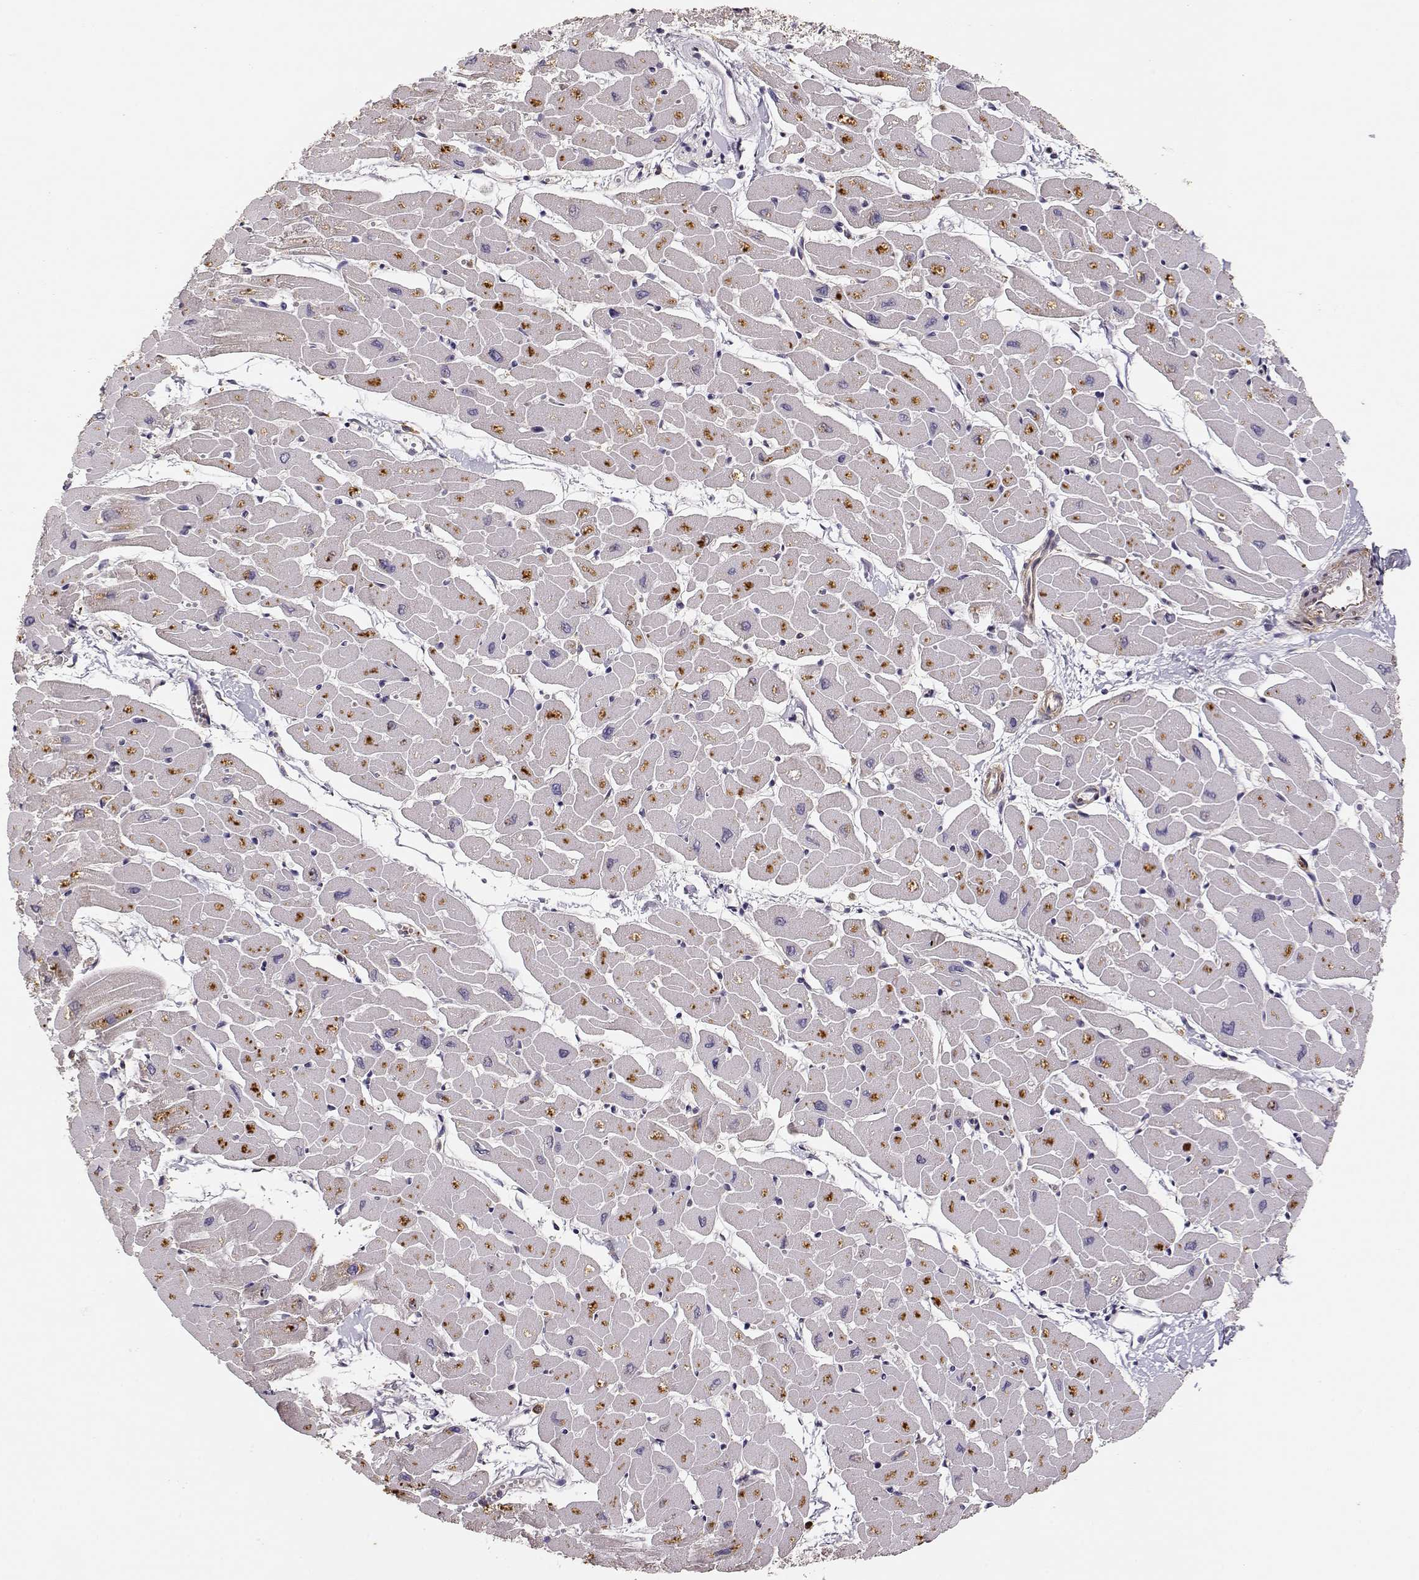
{"staining": {"intensity": "negative", "quantity": "none", "location": "none"}, "tissue": "heart muscle", "cell_type": "Cardiomyocytes", "image_type": "normal", "snomed": [{"axis": "morphology", "description": "Normal tissue, NOS"}, {"axis": "topography", "description": "Heart"}], "caption": "Micrograph shows no significant protein staining in cardiomyocytes of unremarkable heart muscle. The staining is performed using DAB brown chromogen with nuclei counter-stained in using hematoxylin.", "gene": "ARHGEF2", "patient": {"sex": "male", "age": 57}}